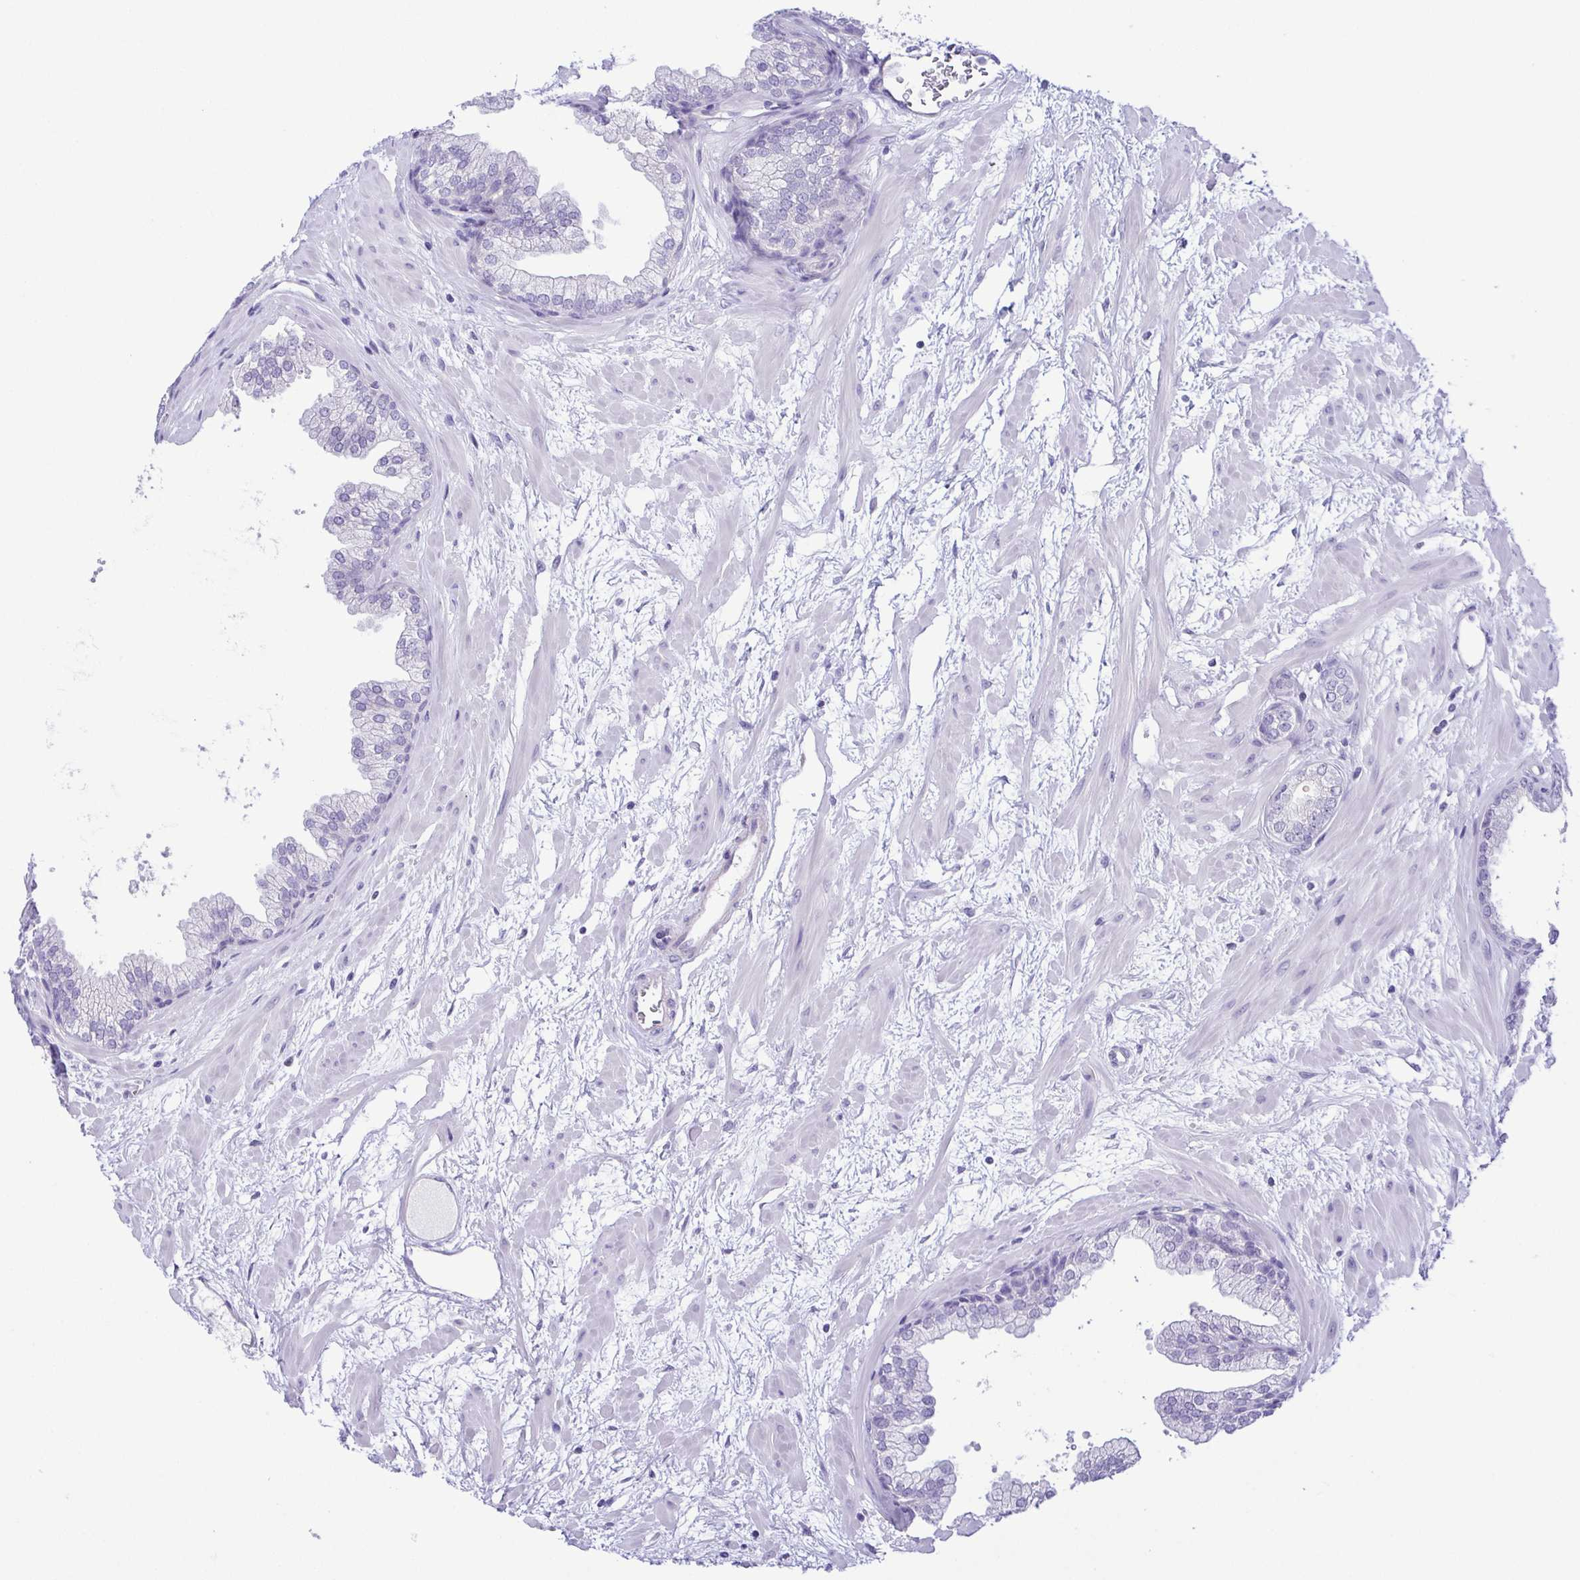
{"staining": {"intensity": "negative", "quantity": "none", "location": "none"}, "tissue": "prostate", "cell_type": "Glandular cells", "image_type": "normal", "snomed": [{"axis": "morphology", "description": "Normal tissue, NOS"}, {"axis": "topography", "description": "Prostate"}], "caption": "This is an immunohistochemistry histopathology image of benign human prostate. There is no staining in glandular cells.", "gene": "EPB42", "patient": {"sex": "male", "age": 37}}